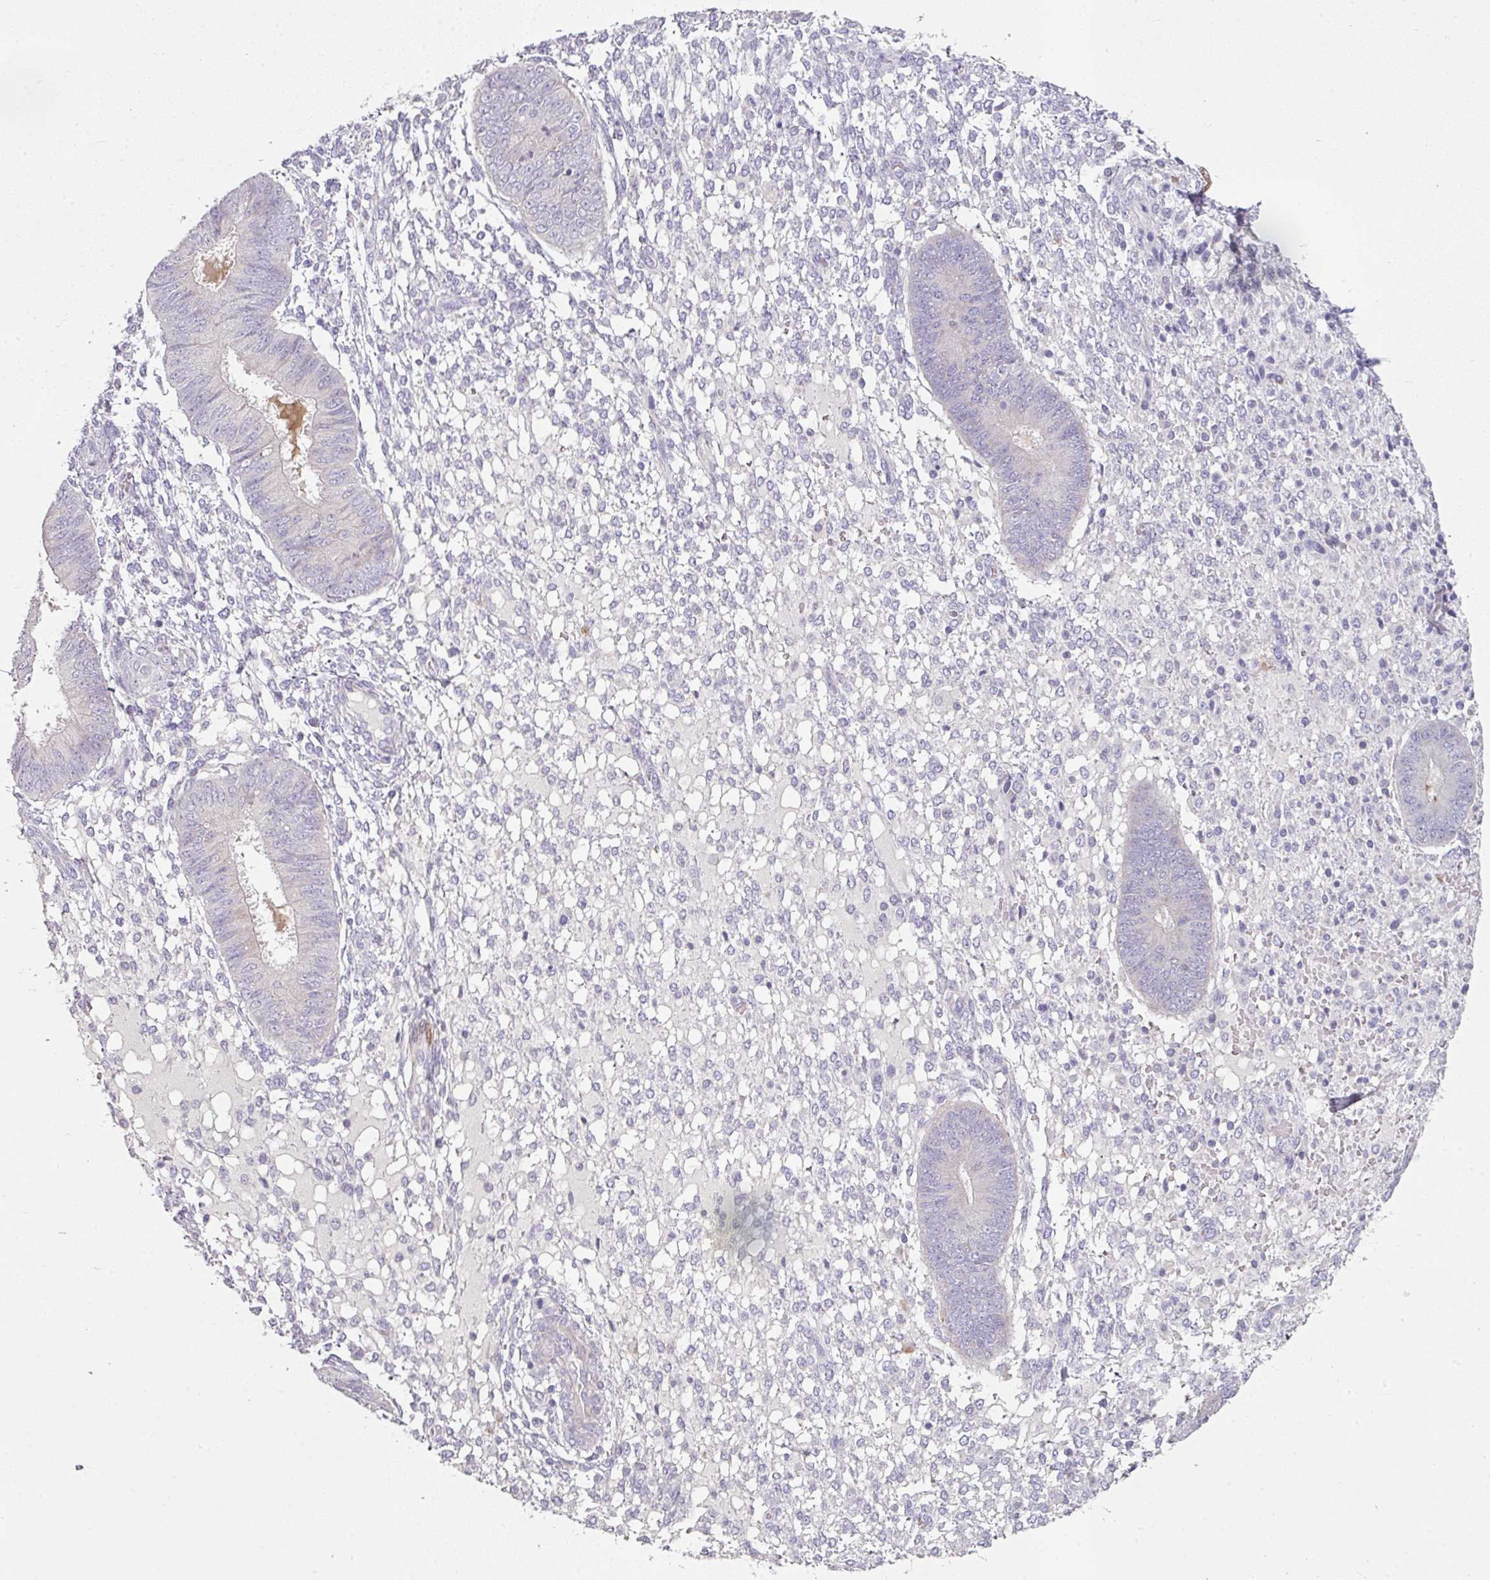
{"staining": {"intensity": "negative", "quantity": "none", "location": "none"}, "tissue": "endometrium", "cell_type": "Cells in endometrial stroma", "image_type": "normal", "snomed": [{"axis": "morphology", "description": "Normal tissue, NOS"}, {"axis": "topography", "description": "Endometrium"}], "caption": "The image displays no staining of cells in endometrial stroma in benign endometrium.", "gene": "FHAD1", "patient": {"sex": "female", "age": 49}}